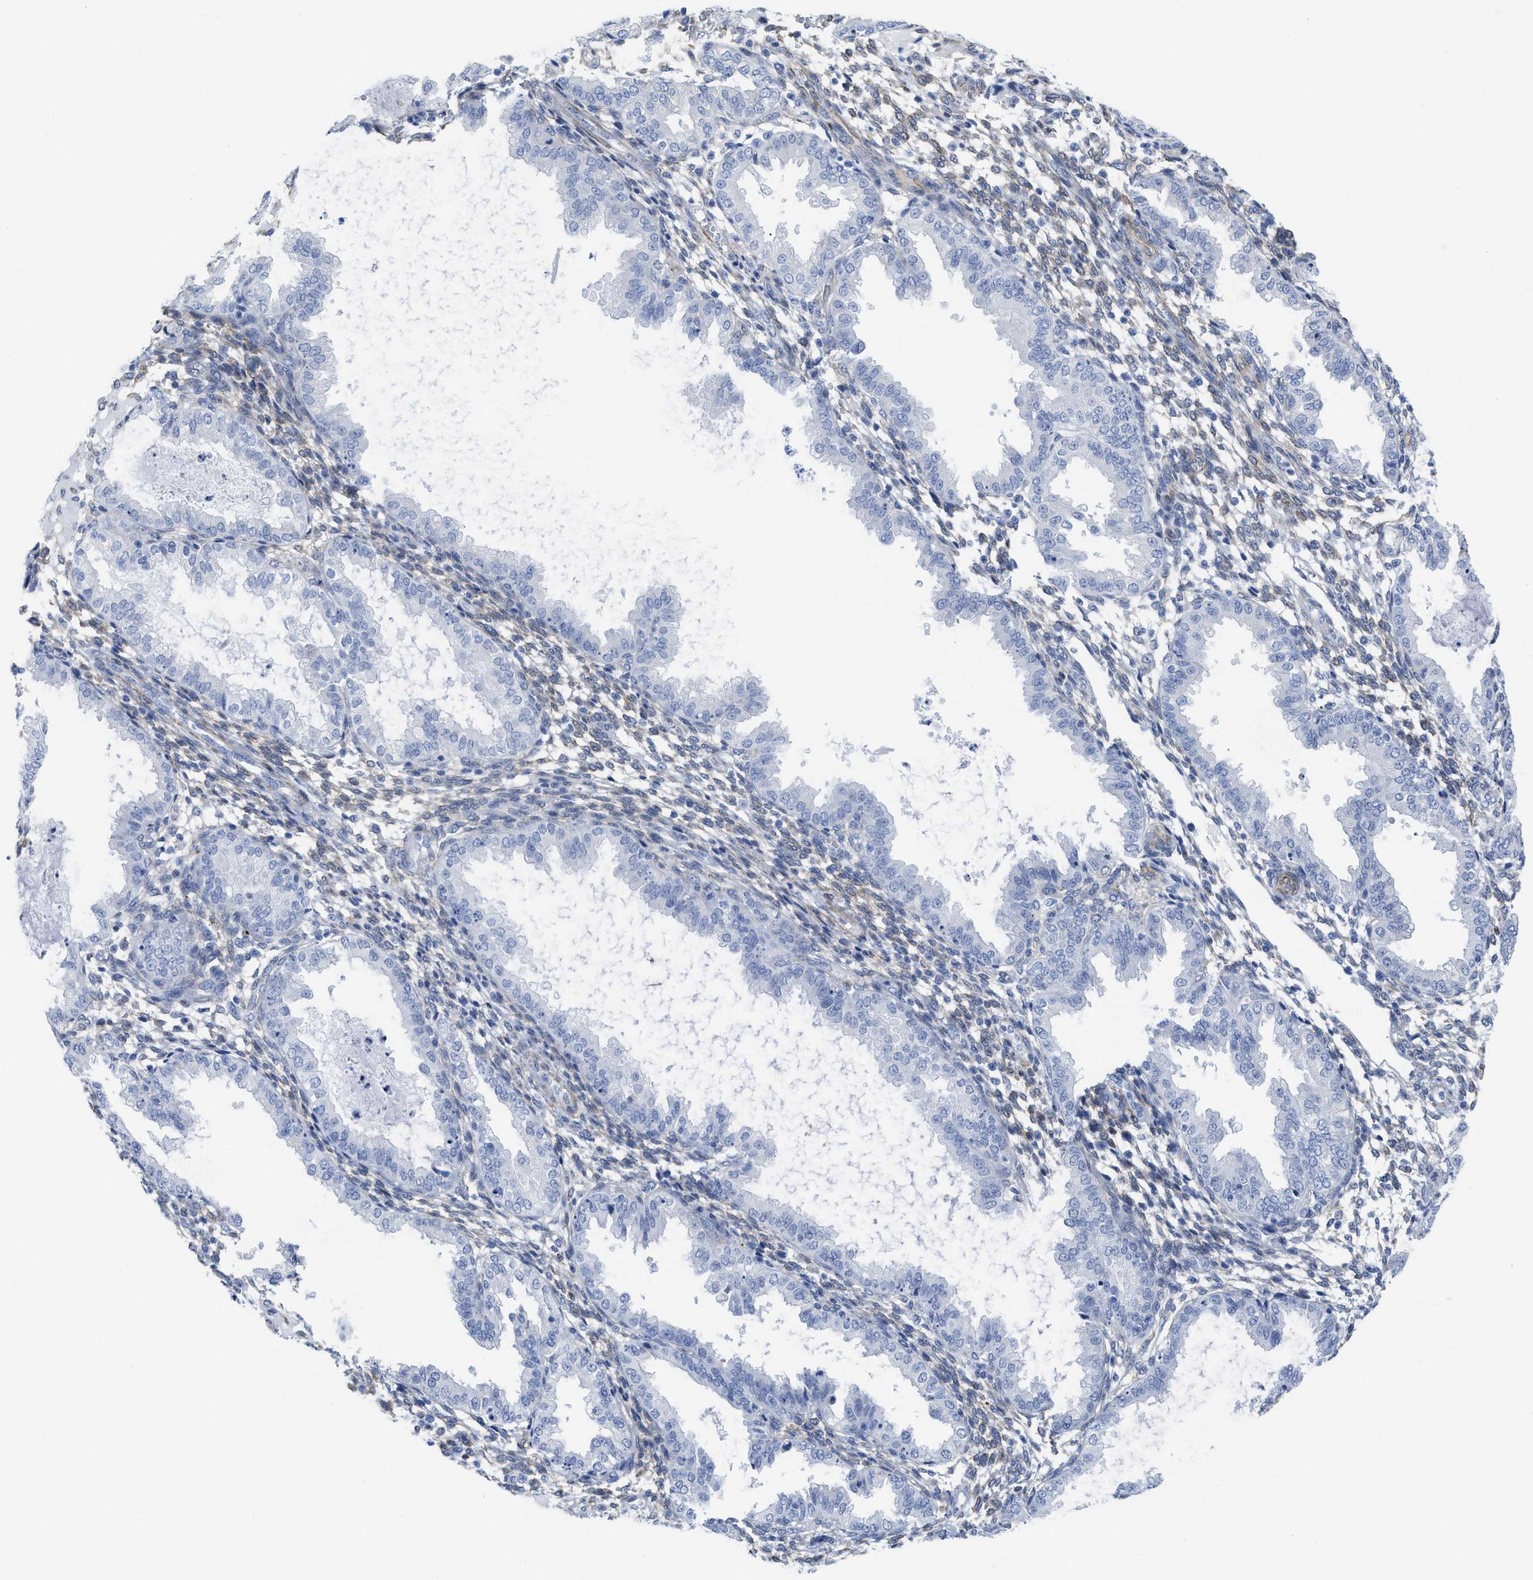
{"staining": {"intensity": "weak", "quantity": "<25%", "location": "cytoplasmic/membranous"}, "tissue": "endometrium", "cell_type": "Cells in endometrial stroma", "image_type": "normal", "snomed": [{"axis": "morphology", "description": "Normal tissue, NOS"}, {"axis": "topography", "description": "Endometrium"}], "caption": "This image is of benign endometrium stained with immunohistochemistry (IHC) to label a protein in brown with the nuclei are counter-stained blue. There is no positivity in cells in endometrial stroma.", "gene": "TUB", "patient": {"sex": "female", "age": 33}}